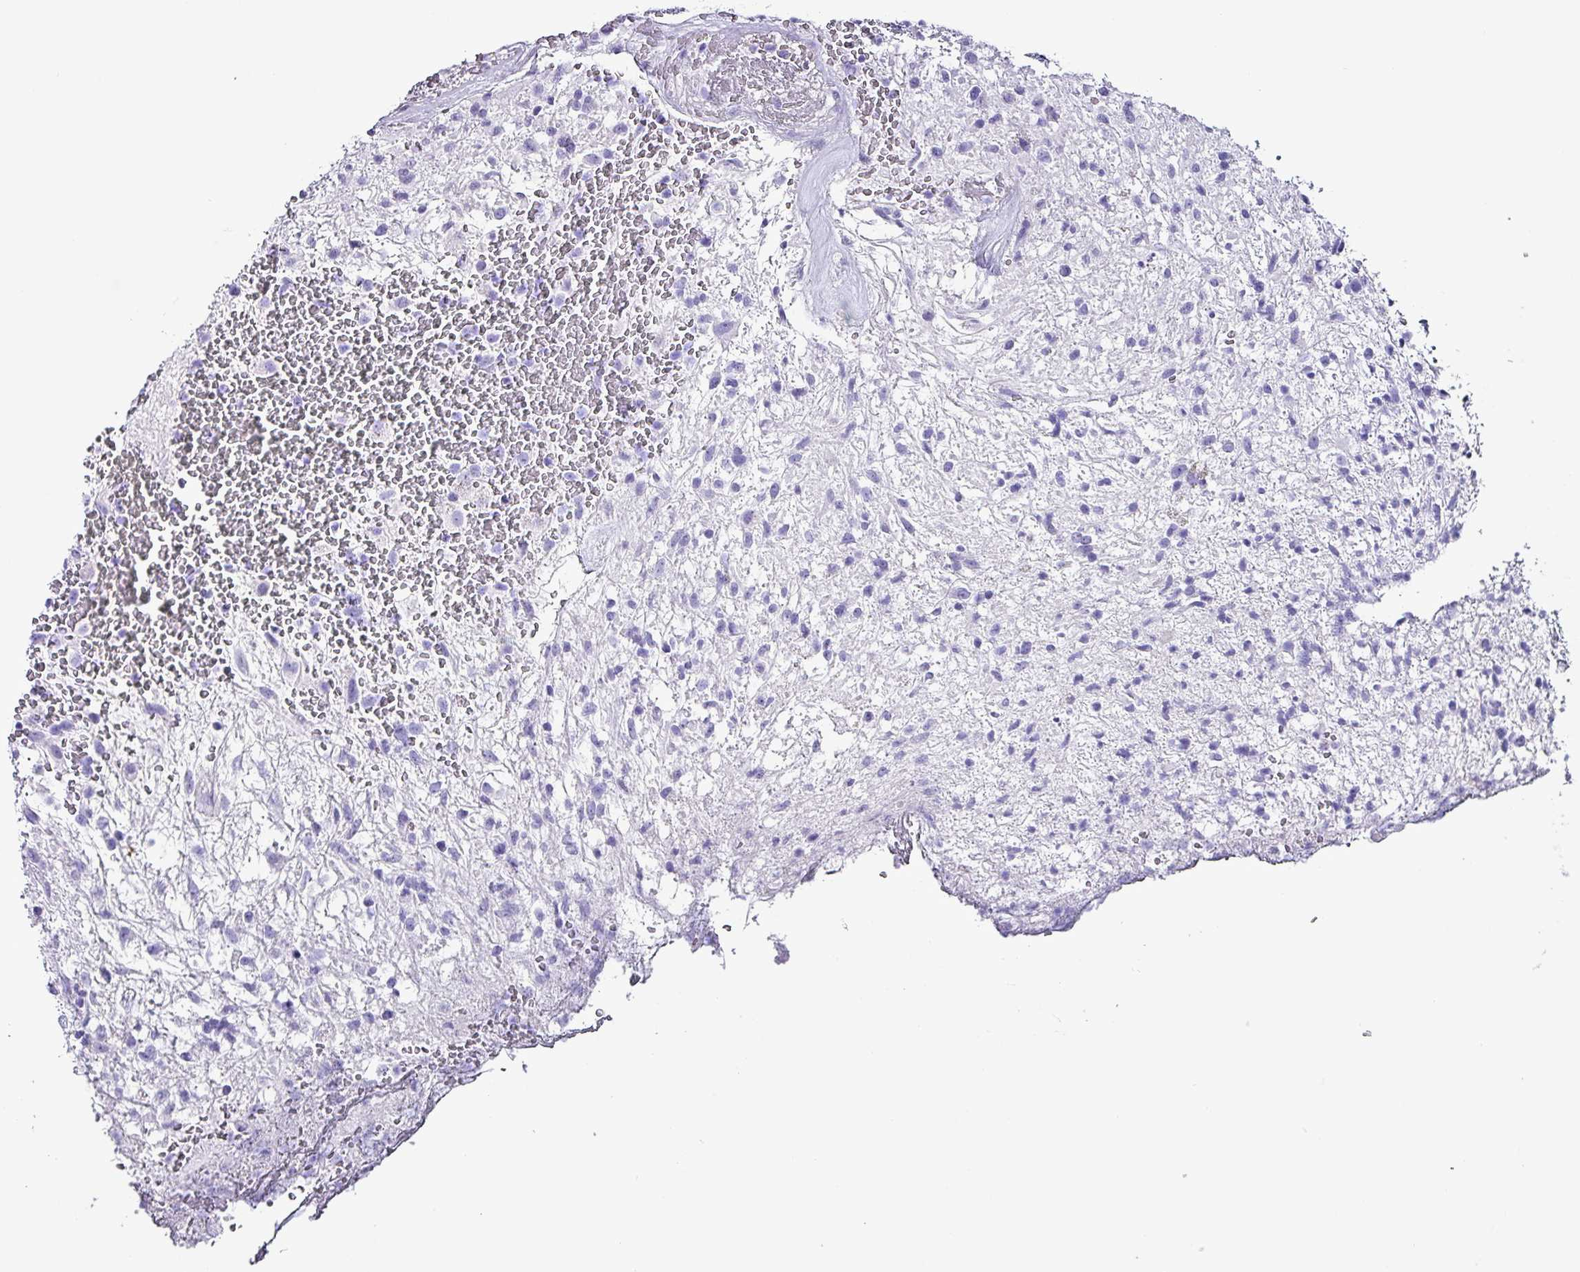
{"staining": {"intensity": "negative", "quantity": "none", "location": "none"}, "tissue": "glioma", "cell_type": "Tumor cells", "image_type": "cancer", "snomed": [{"axis": "morphology", "description": "Glioma, malignant, High grade"}, {"axis": "topography", "description": "Brain"}], "caption": "Human malignant glioma (high-grade) stained for a protein using immunohistochemistry (IHC) demonstrates no positivity in tumor cells.", "gene": "KRT6C", "patient": {"sex": "male", "age": 56}}